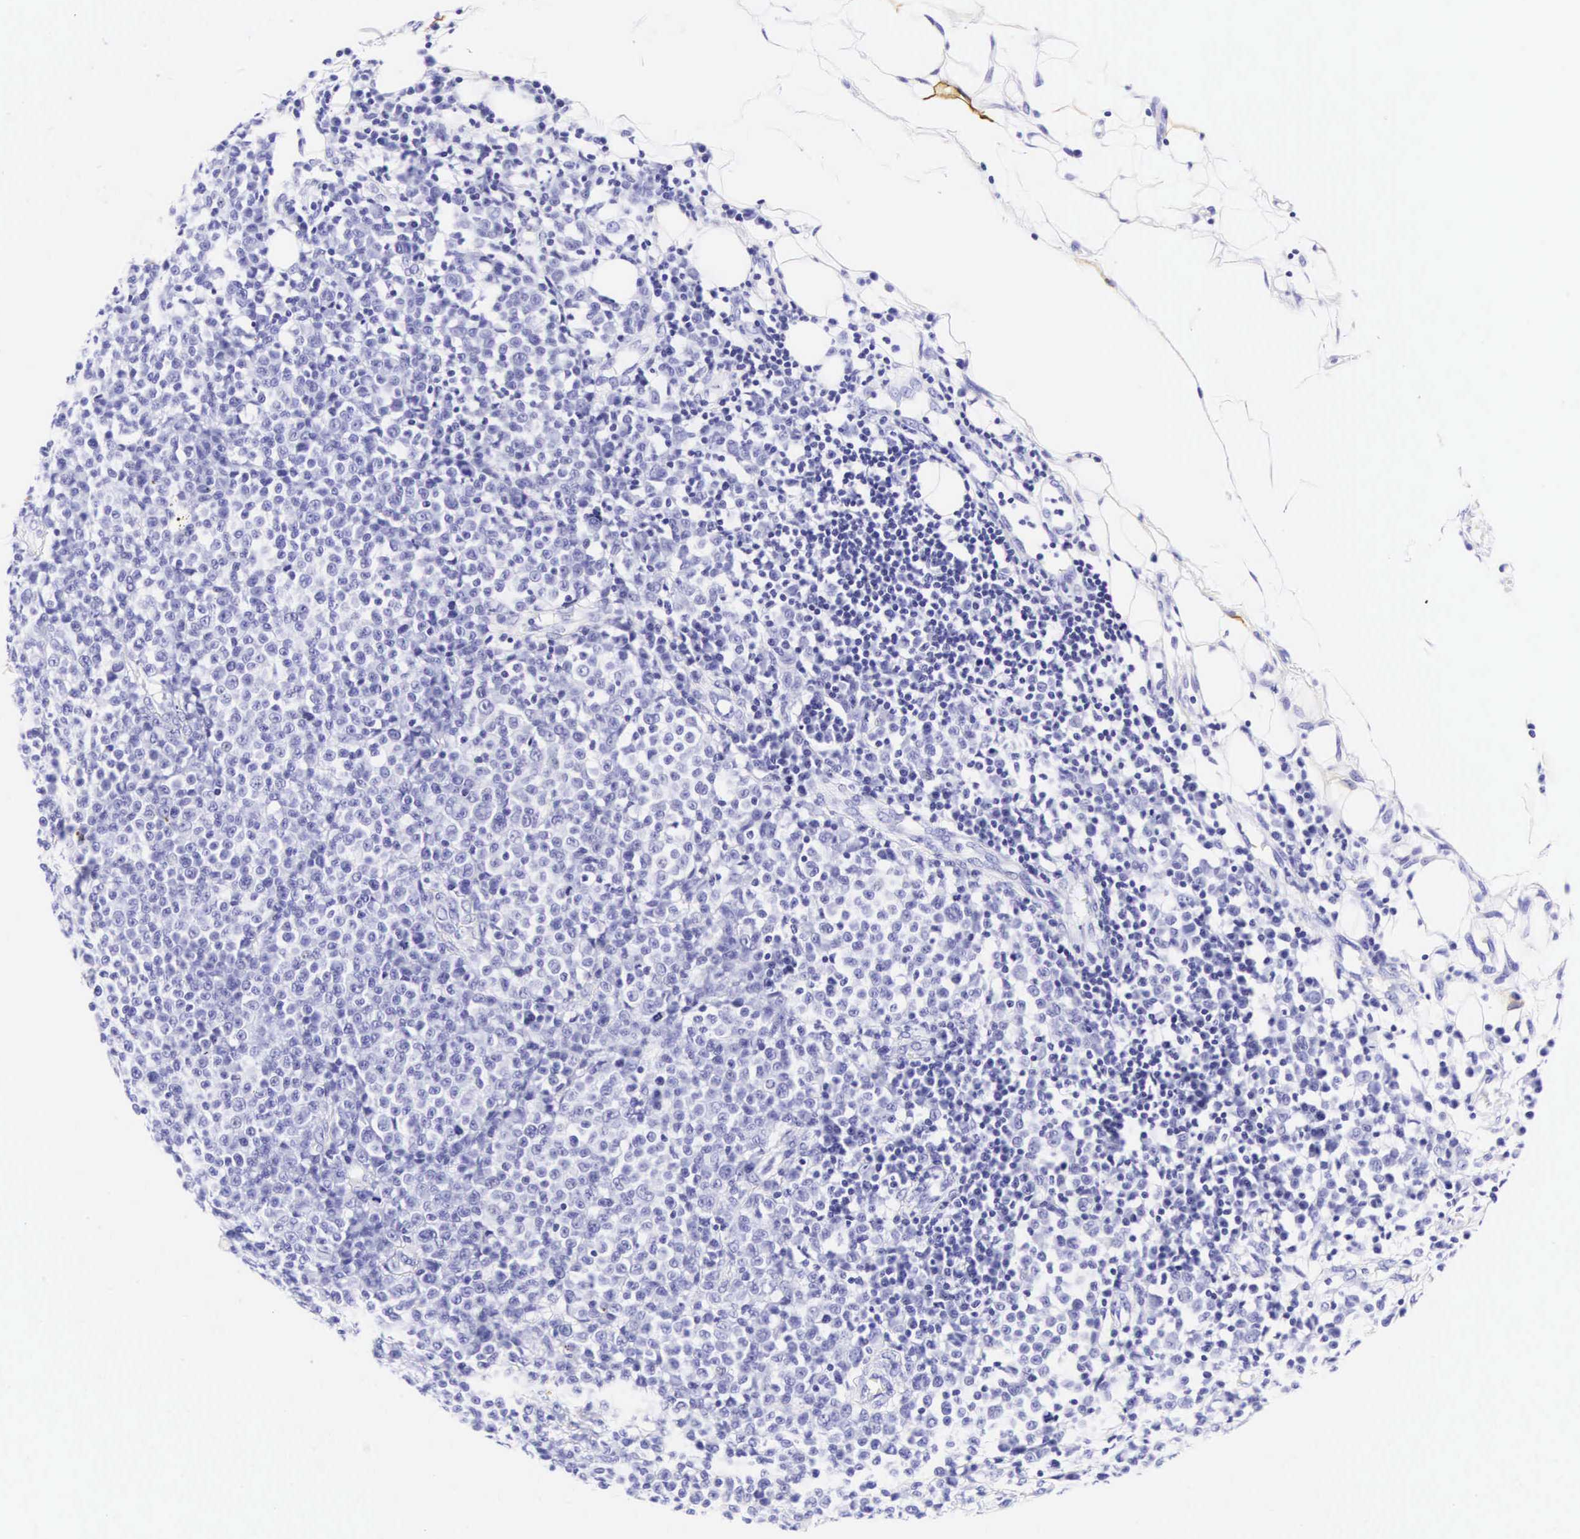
{"staining": {"intensity": "negative", "quantity": "none", "location": "none"}, "tissue": "melanoma", "cell_type": "Tumor cells", "image_type": "cancer", "snomed": [{"axis": "morphology", "description": "Malignant melanoma, Metastatic site"}, {"axis": "topography", "description": "Skin"}], "caption": "Immunohistochemistry (IHC) photomicrograph of neoplastic tissue: human melanoma stained with DAB reveals no significant protein positivity in tumor cells.", "gene": "KRT18", "patient": {"sex": "male", "age": 32}}